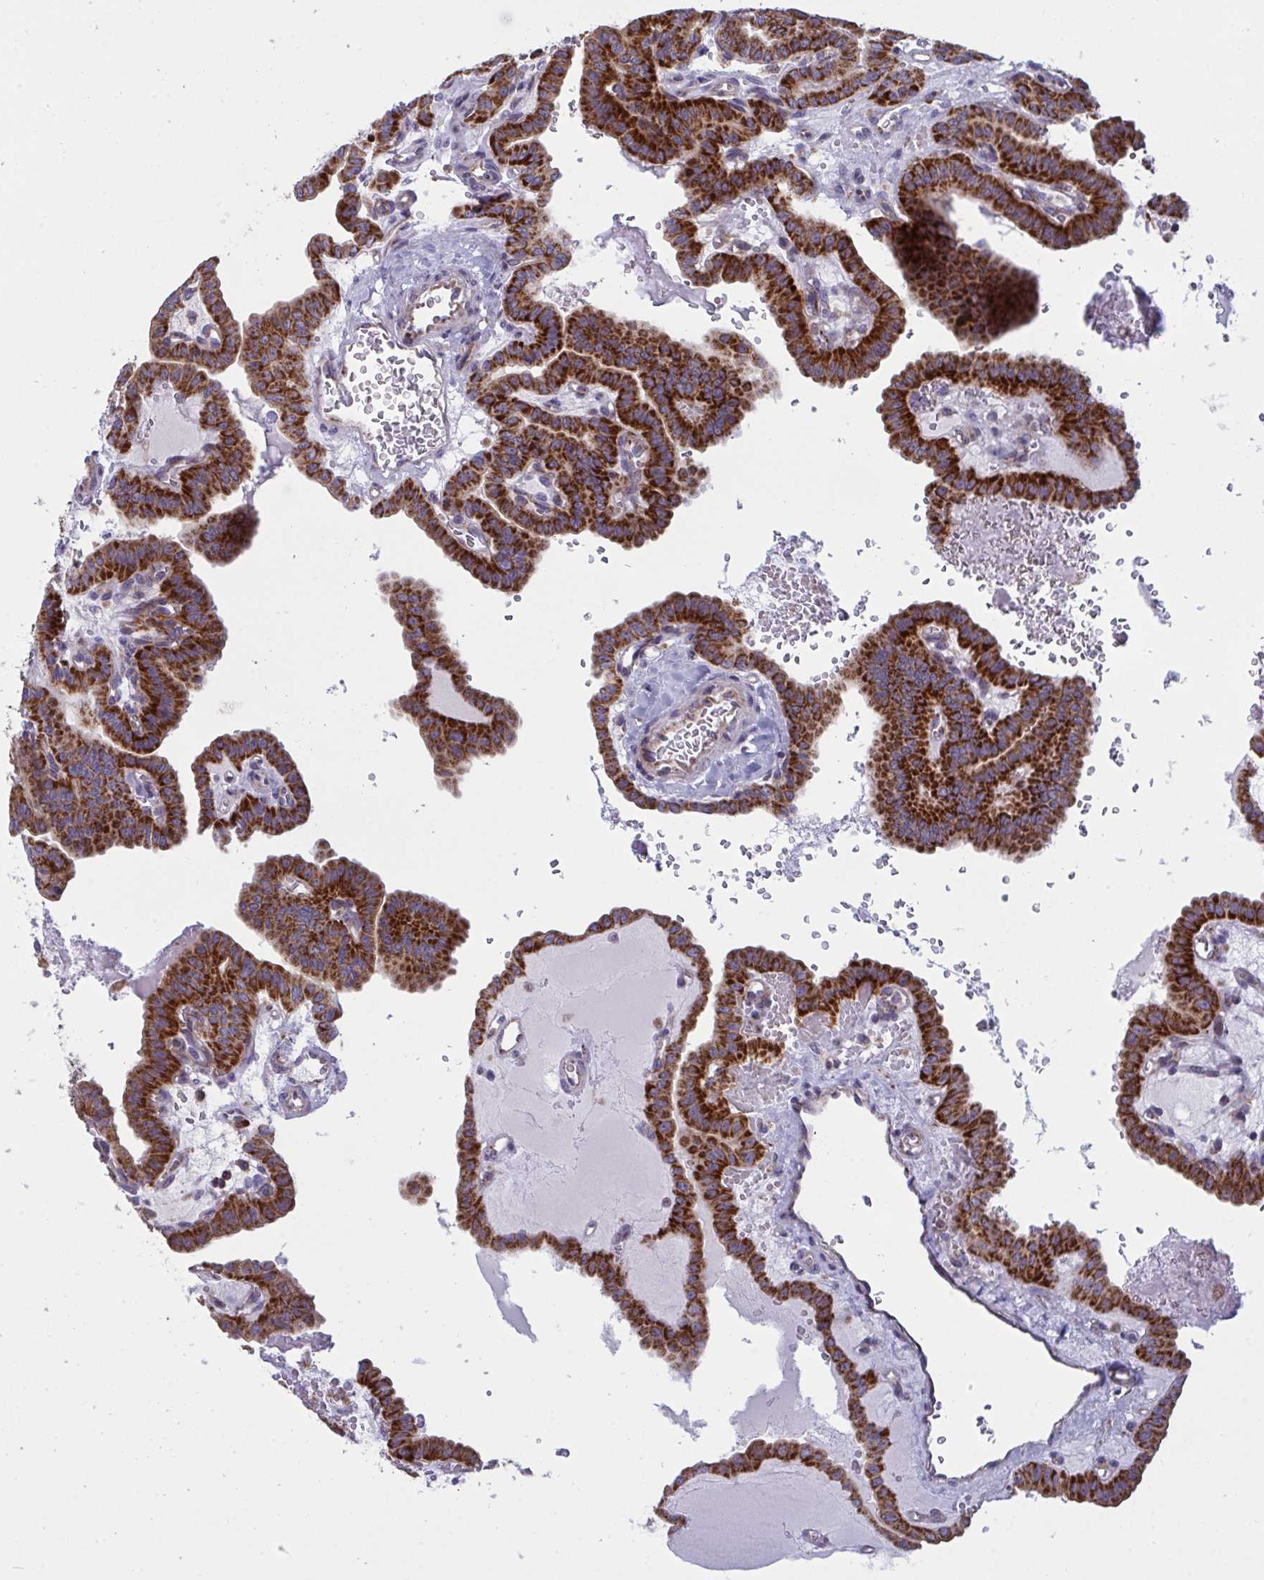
{"staining": {"intensity": "strong", "quantity": ">75%", "location": "cytoplasmic/membranous"}, "tissue": "thyroid cancer", "cell_type": "Tumor cells", "image_type": "cancer", "snomed": [{"axis": "morphology", "description": "Papillary adenocarcinoma, NOS"}, {"axis": "topography", "description": "Thyroid gland"}], "caption": "An IHC photomicrograph of neoplastic tissue is shown. Protein staining in brown shows strong cytoplasmic/membranous positivity in thyroid cancer (papillary adenocarcinoma) within tumor cells.", "gene": "MICOS10", "patient": {"sex": "male", "age": 87}}